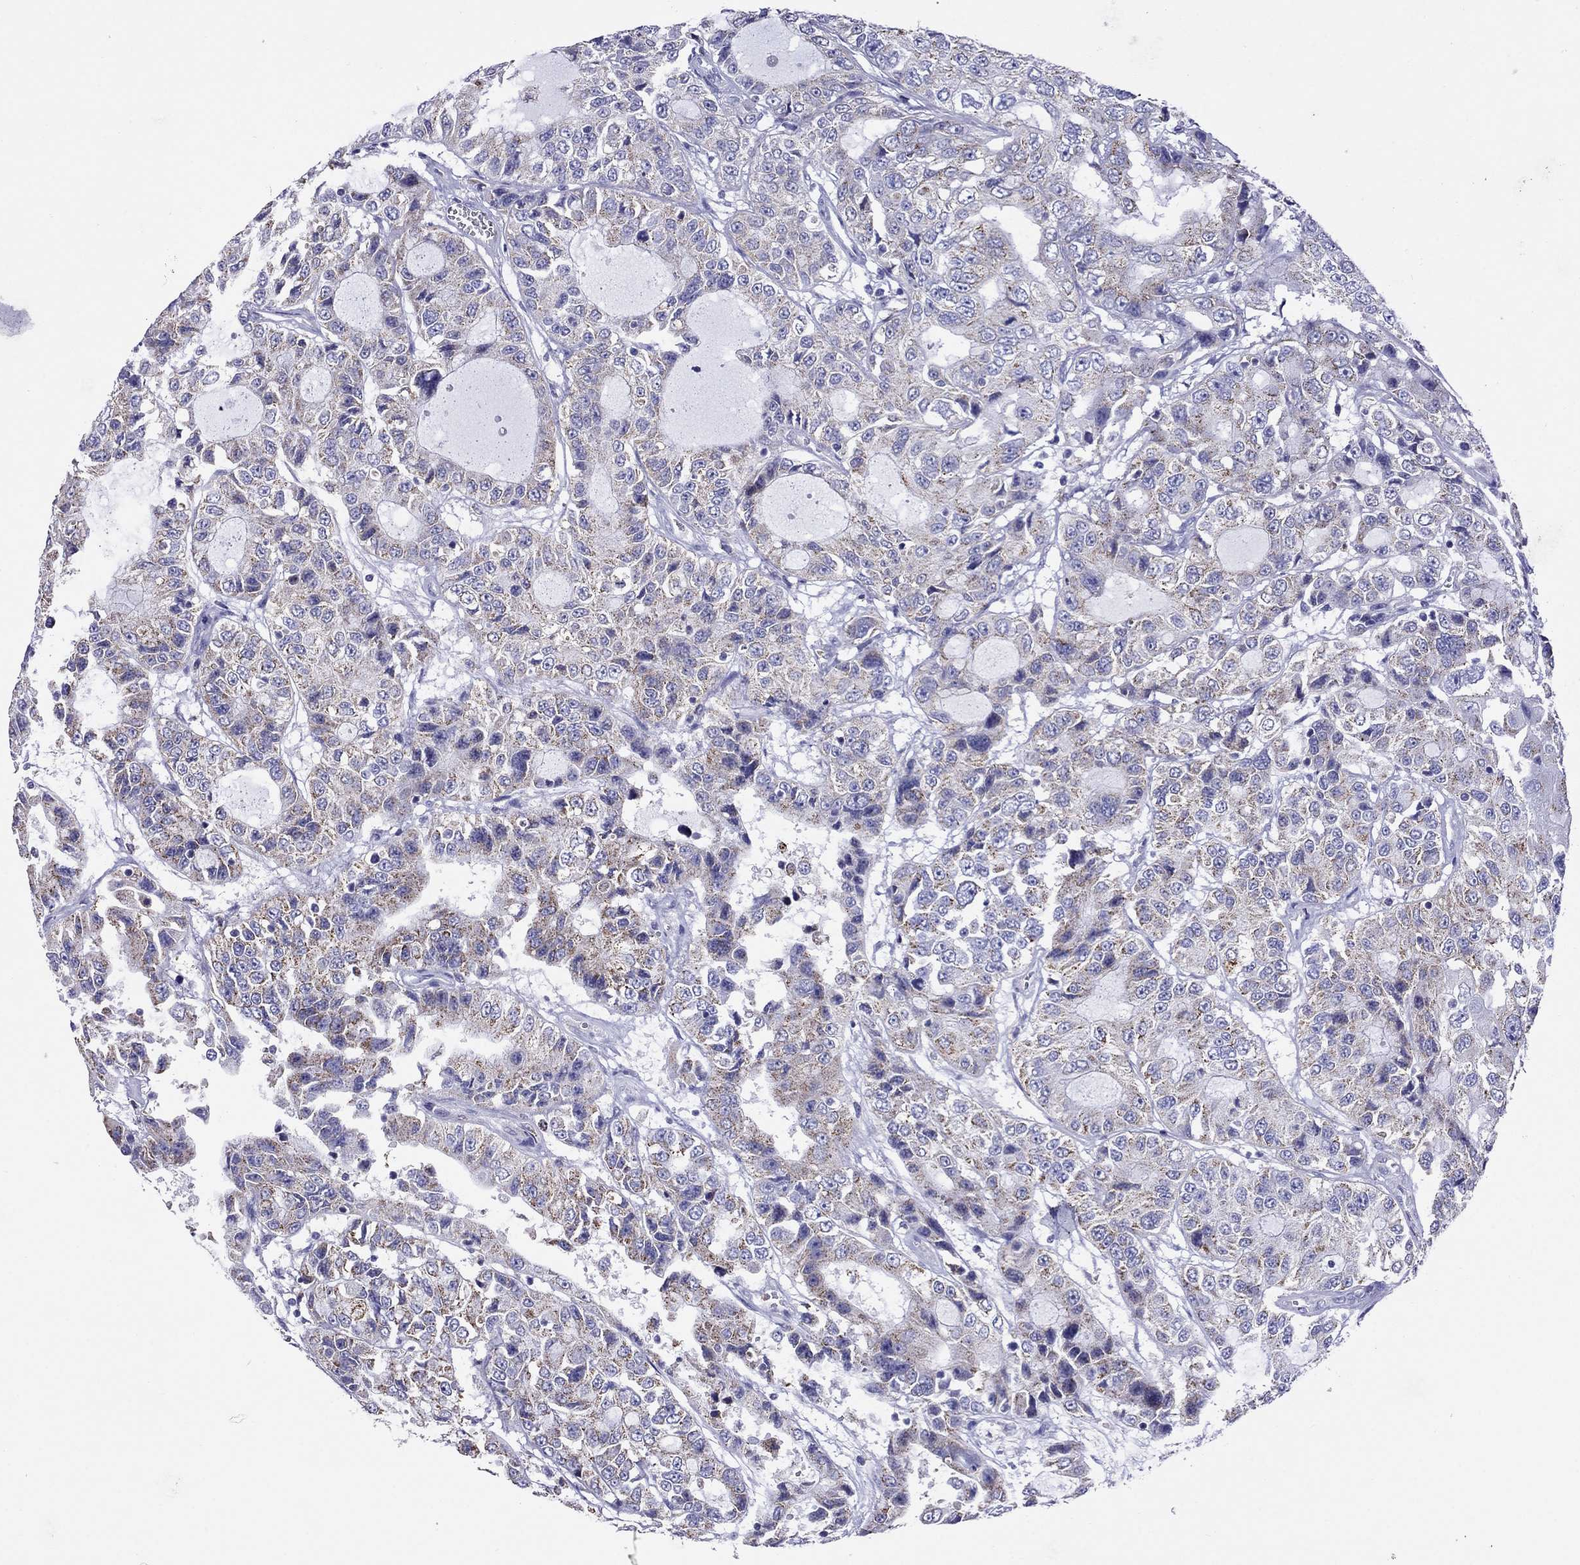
{"staining": {"intensity": "weak", "quantity": "25%-75%", "location": "cytoplasmic/membranous"}, "tissue": "urothelial cancer", "cell_type": "Tumor cells", "image_type": "cancer", "snomed": [{"axis": "morphology", "description": "Urothelial carcinoma, NOS"}, {"axis": "morphology", "description": "Urothelial carcinoma, High grade"}, {"axis": "topography", "description": "Urinary bladder"}], "caption": "Weak cytoplasmic/membranous expression is seen in about 25%-75% of tumor cells in urothelial cancer.", "gene": "SCG2", "patient": {"sex": "female", "age": 73}}